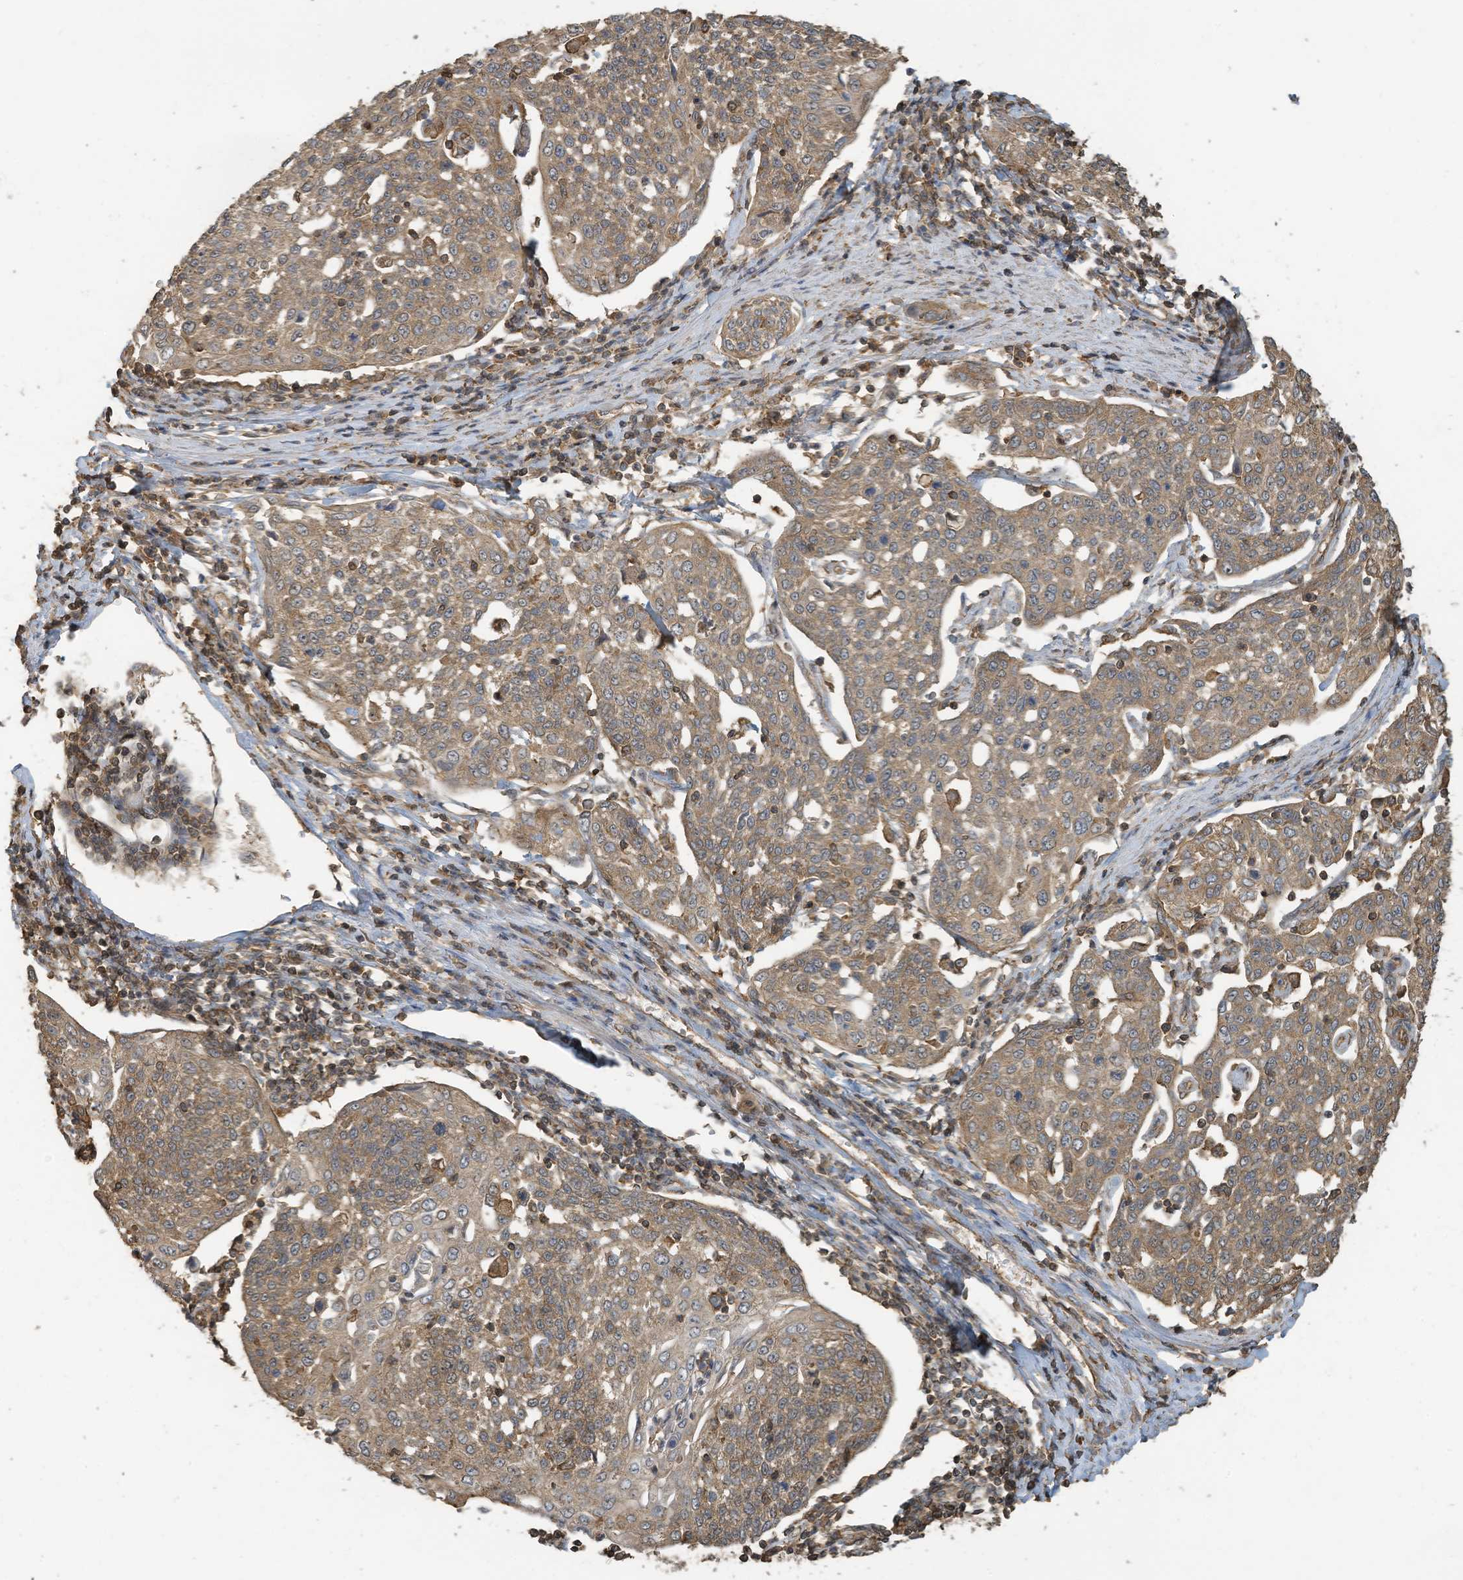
{"staining": {"intensity": "moderate", "quantity": ">75%", "location": "cytoplasmic/membranous"}, "tissue": "cervical cancer", "cell_type": "Tumor cells", "image_type": "cancer", "snomed": [{"axis": "morphology", "description": "Squamous cell carcinoma, NOS"}, {"axis": "topography", "description": "Cervix"}], "caption": "Tumor cells reveal moderate cytoplasmic/membranous positivity in approximately >75% of cells in cervical cancer. (IHC, brightfield microscopy, high magnification).", "gene": "COX10", "patient": {"sex": "female", "age": 34}}